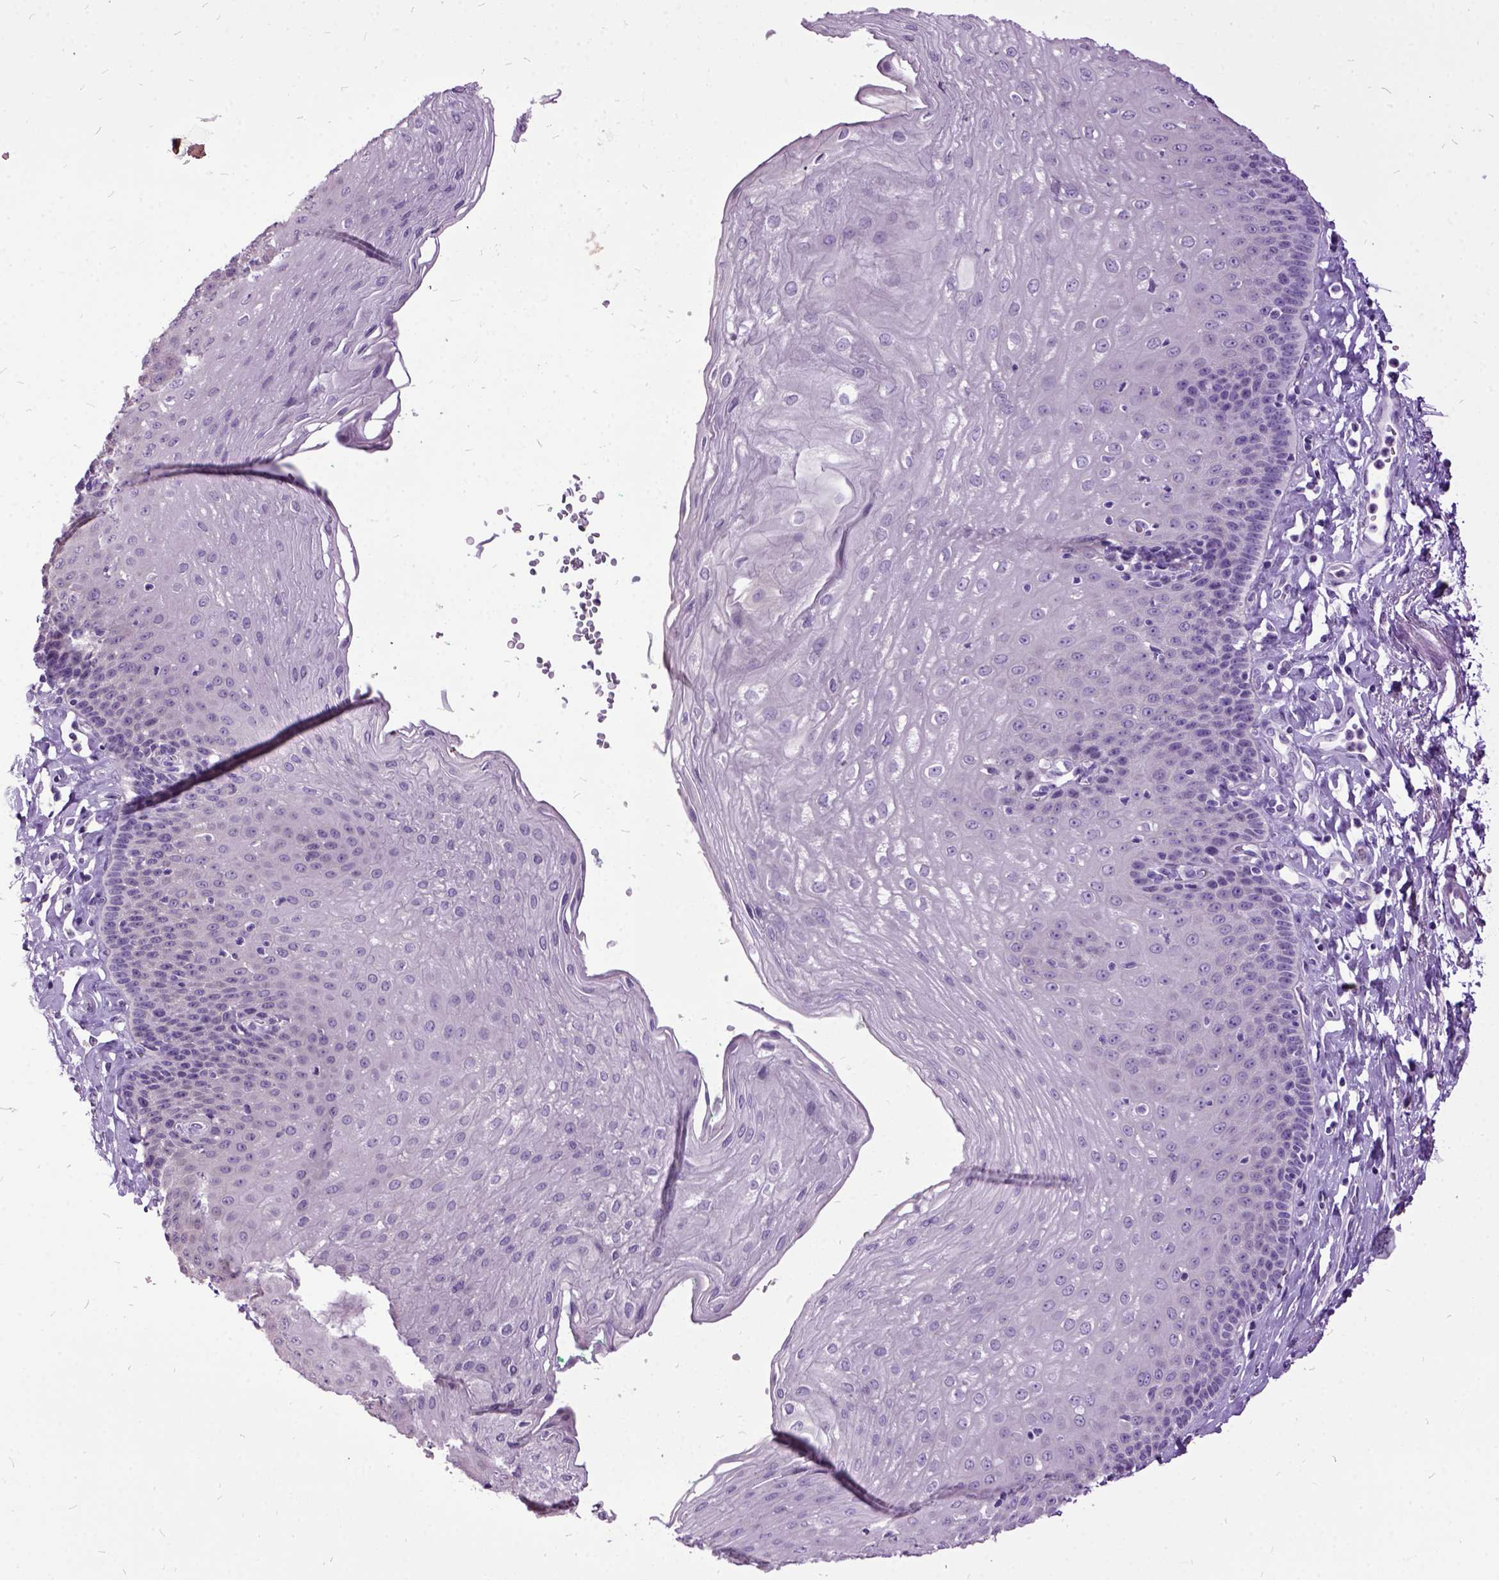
{"staining": {"intensity": "negative", "quantity": "none", "location": "none"}, "tissue": "esophagus", "cell_type": "Squamous epithelial cells", "image_type": "normal", "snomed": [{"axis": "morphology", "description": "Normal tissue, NOS"}, {"axis": "topography", "description": "Esophagus"}], "caption": "This image is of benign esophagus stained with IHC to label a protein in brown with the nuclei are counter-stained blue. There is no positivity in squamous epithelial cells. (DAB immunohistochemistry with hematoxylin counter stain).", "gene": "MME", "patient": {"sex": "female", "age": 81}}